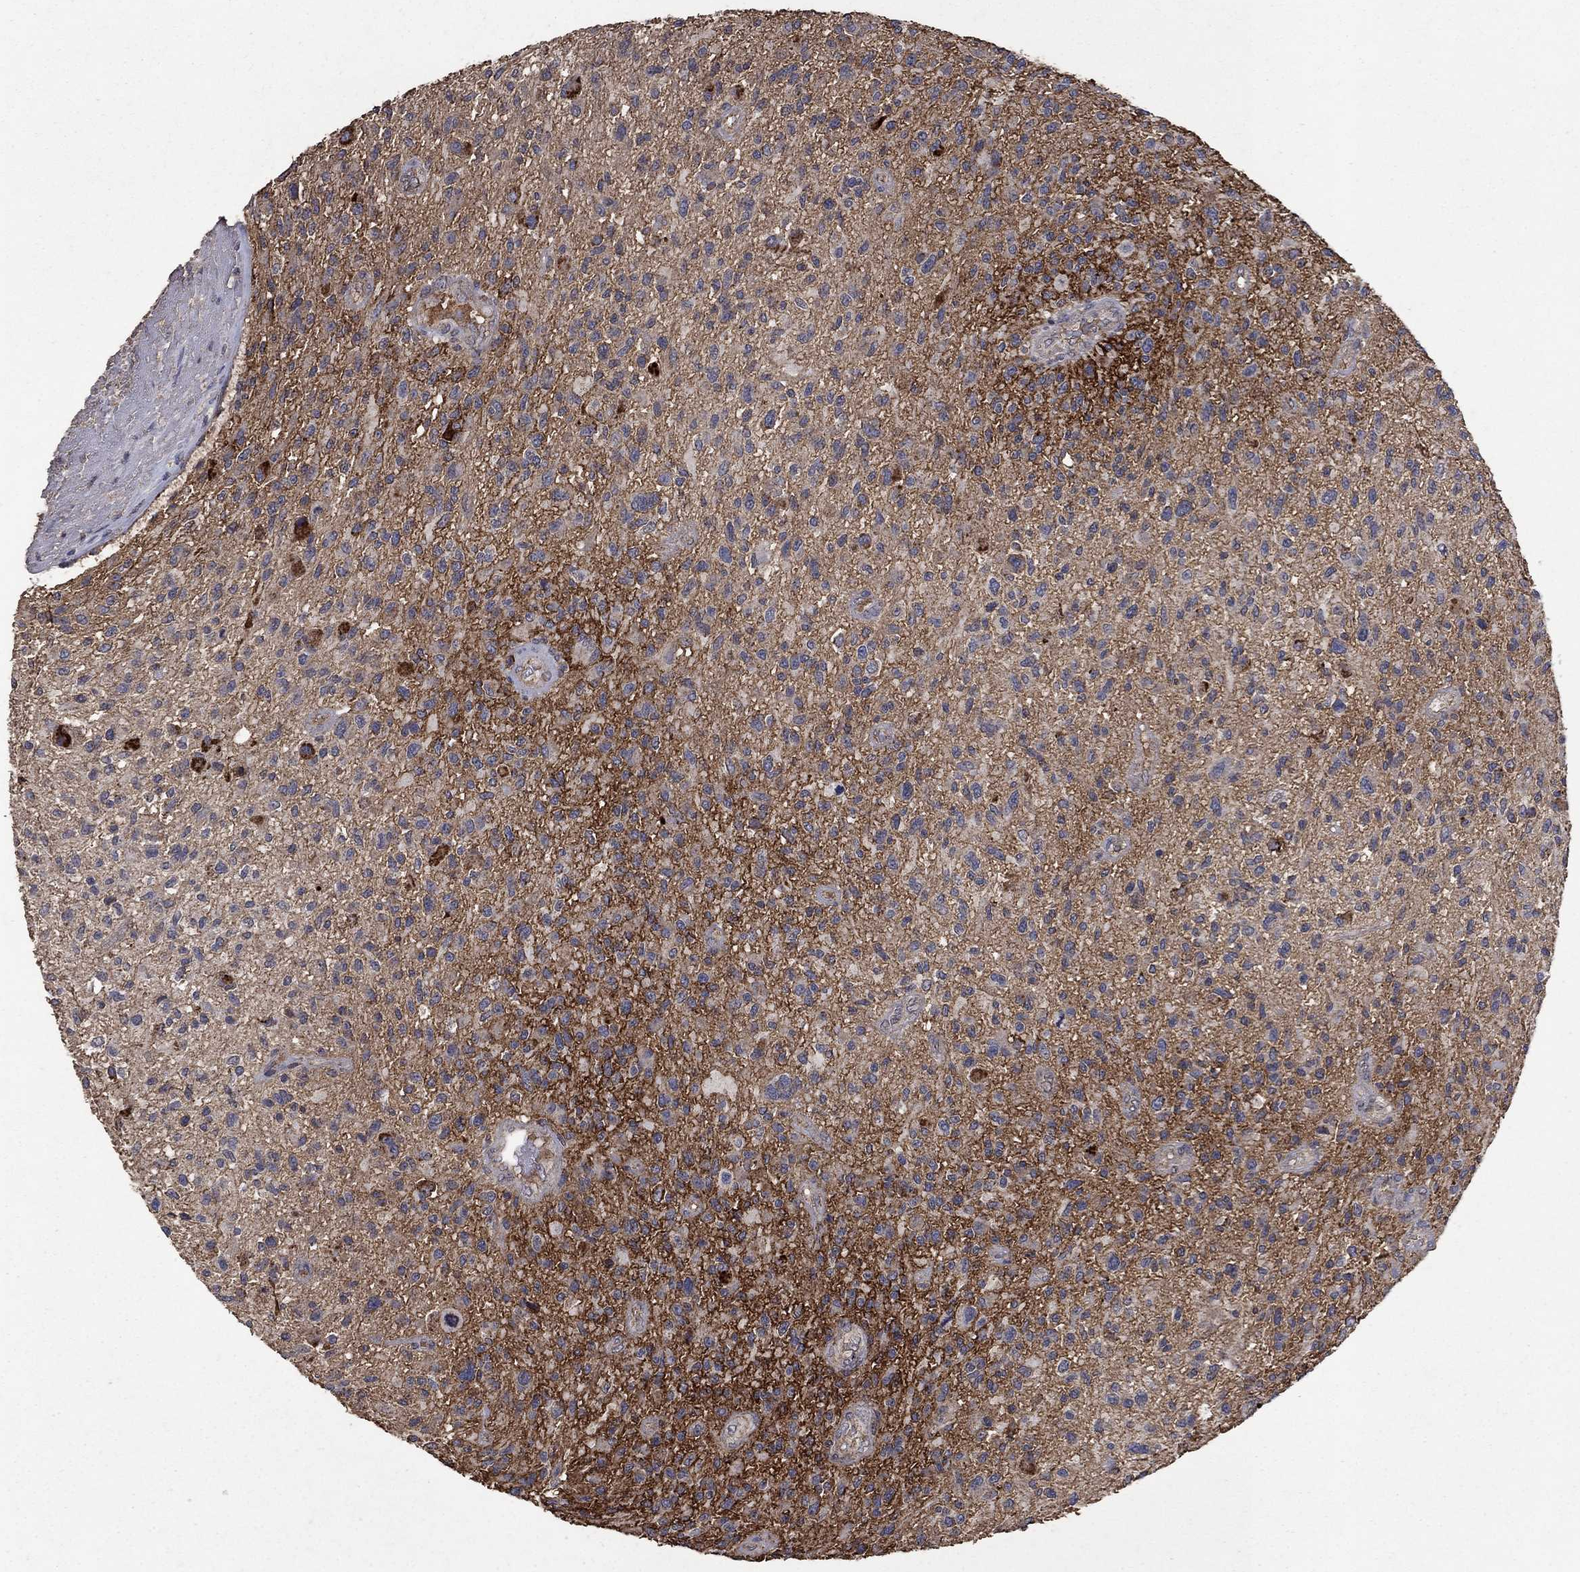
{"staining": {"intensity": "strong", "quantity": "<25%", "location": "cytoplasmic/membranous"}, "tissue": "glioma", "cell_type": "Tumor cells", "image_type": "cancer", "snomed": [{"axis": "morphology", "description": "Glioma, malignant, High grade"}, {"axis": "topography", "description": "Brain"}], "caption": "IHC histopathology image of neoplastic tissue: human glioma stained using immunohistochemistry (IHC) shows medium levels of strong protein expression localized specifically in the cytoplasmic/membranous of tumor cells, appearing as a cytoplasmic/membranous brown color.", "gene": "CD24", "patient": {"sex": "male", "age": 47}}